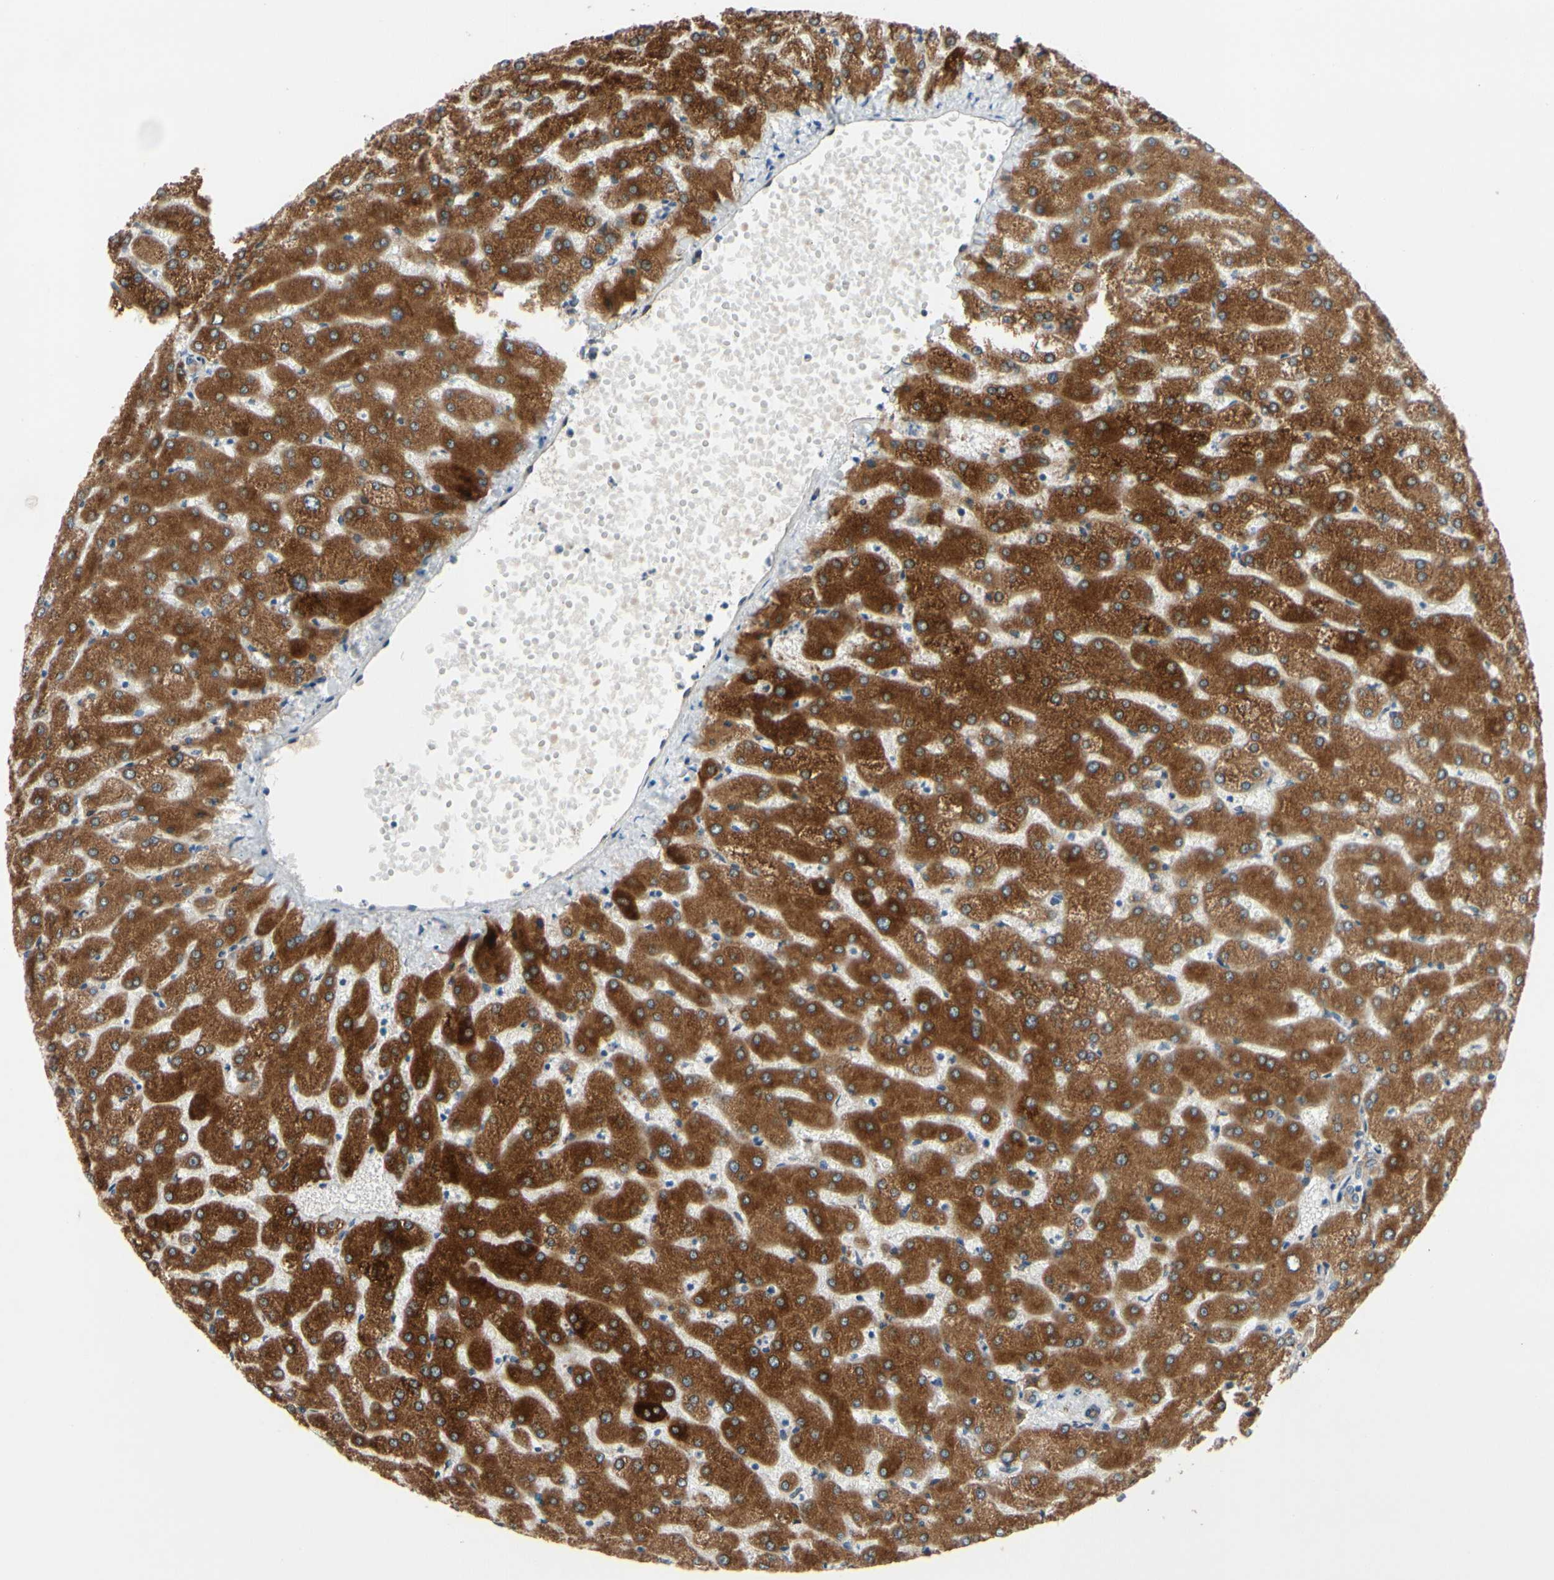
{"staining": {"intensity": "weak", "quantity": ">75%", "location": "cytoplasmic/membranous"}, "tissue": "liver", "cell_type": "Cholangiocytes", "image_type": "normal", "snomed": [{"axis": "morphology", "description": "Normal tissue, NOS"}, {"axis": "topography", "description": "Liver"}], "caption": "Human liver stained for a protein (brown) demonstrates weak cytoplasmic/membranous positive staining in about >75% of cholangiocytes.", "gene": "PRXL2A", "patient": {"sex": "female", "age": 32}}